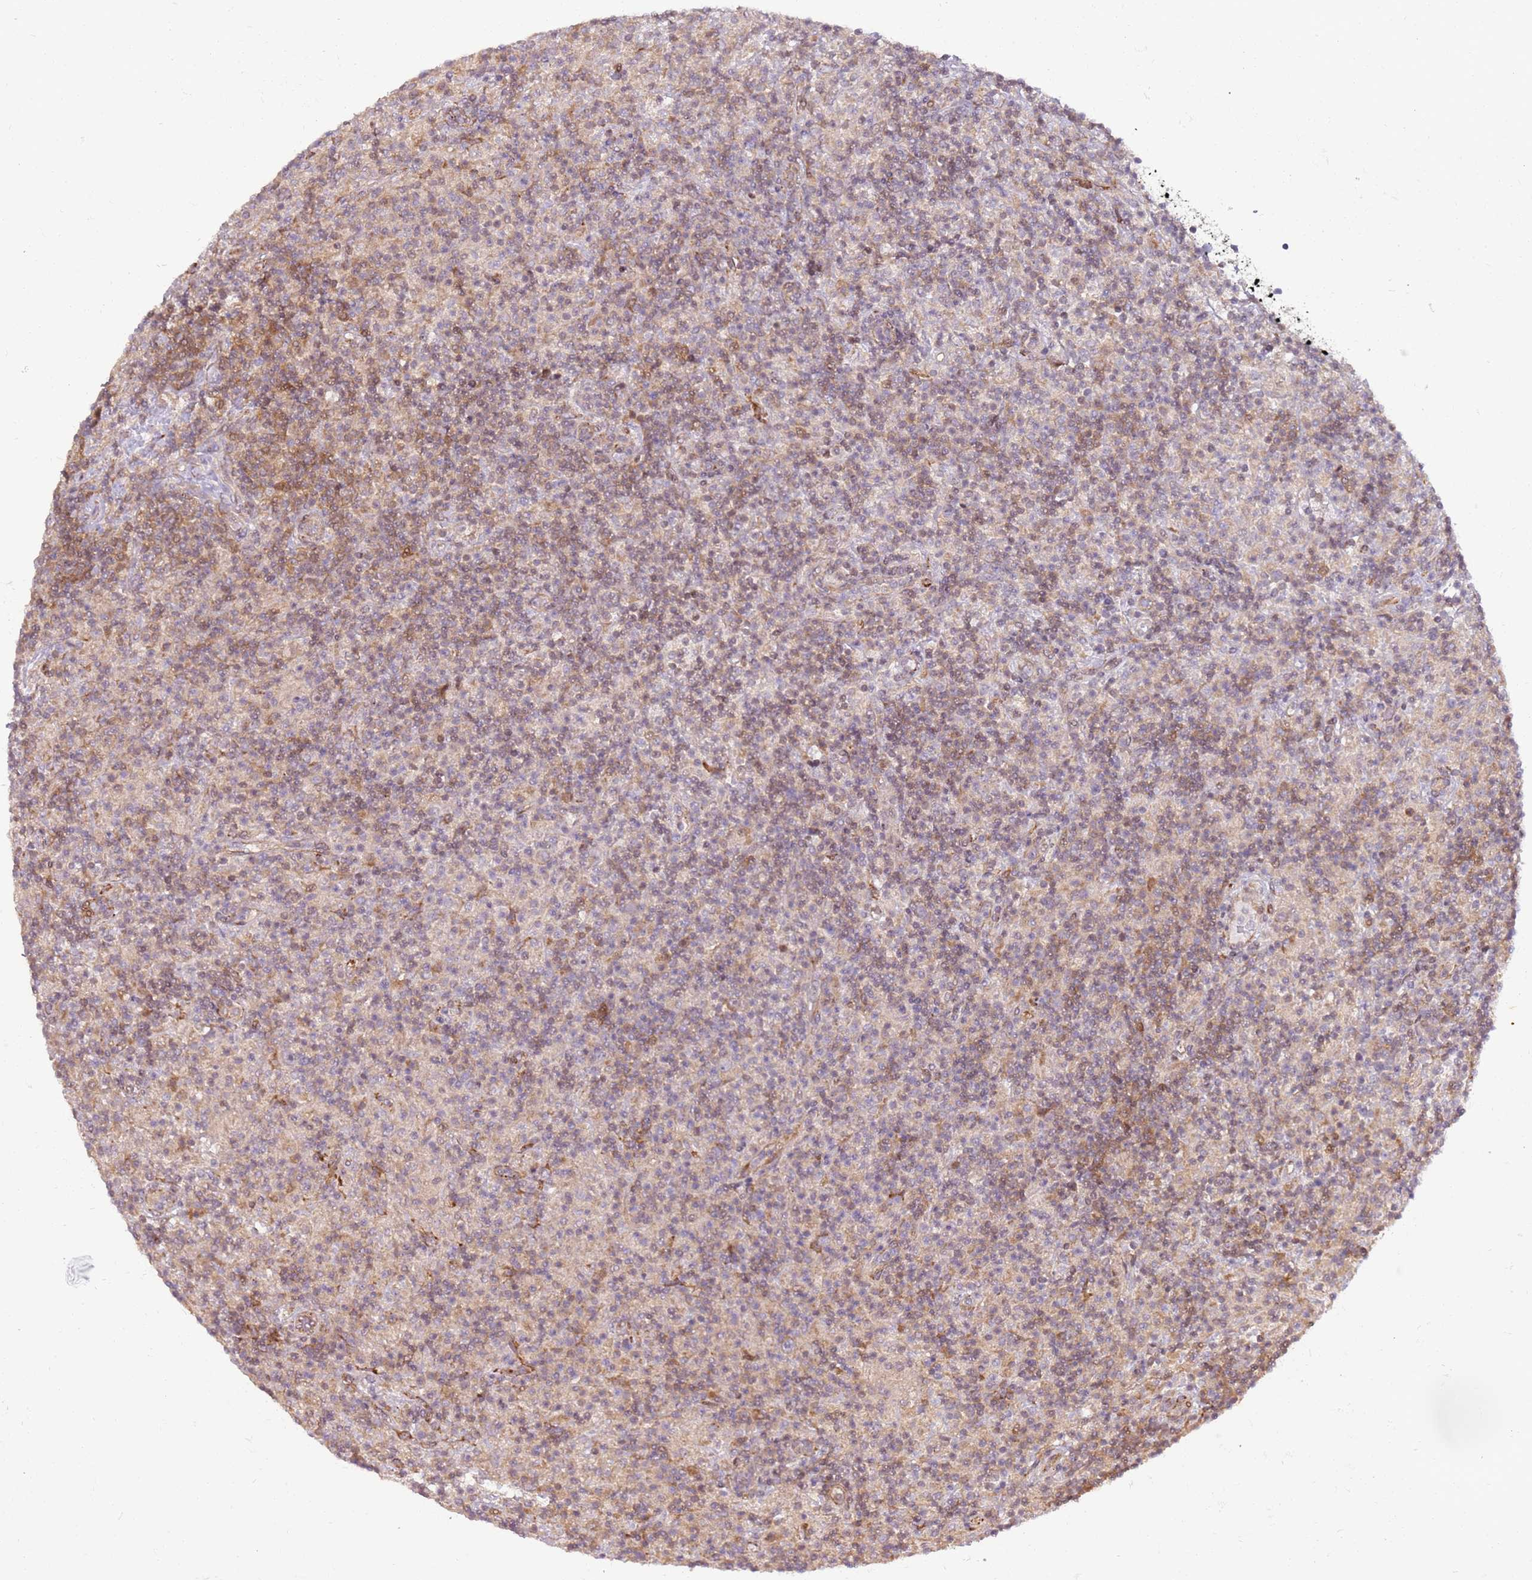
{"staining": {"intensity": "weak", "quantity": "<25%", "location": "cytoplasmic/membranous"}, "tissue": "lymphoma", "cell_type": "Tumor cells", "image_type": "cancer", "snomed": [{"axis": "morphology", "description": "Hodgkin's disease, NOS"}, {"axis": "topography", "description": "Lymph node"}], "caption": "High power microscopy photomicrograph of an immunohistochemistry (IHC) image of lymphoma, revealing no significant staining in tumor cells. (DAB (3,3'-diaminobenzidine) IHC with hematoxylin counter stain).", "gene": "GRAP", "patient": {"sex": "male", "age": 70}}